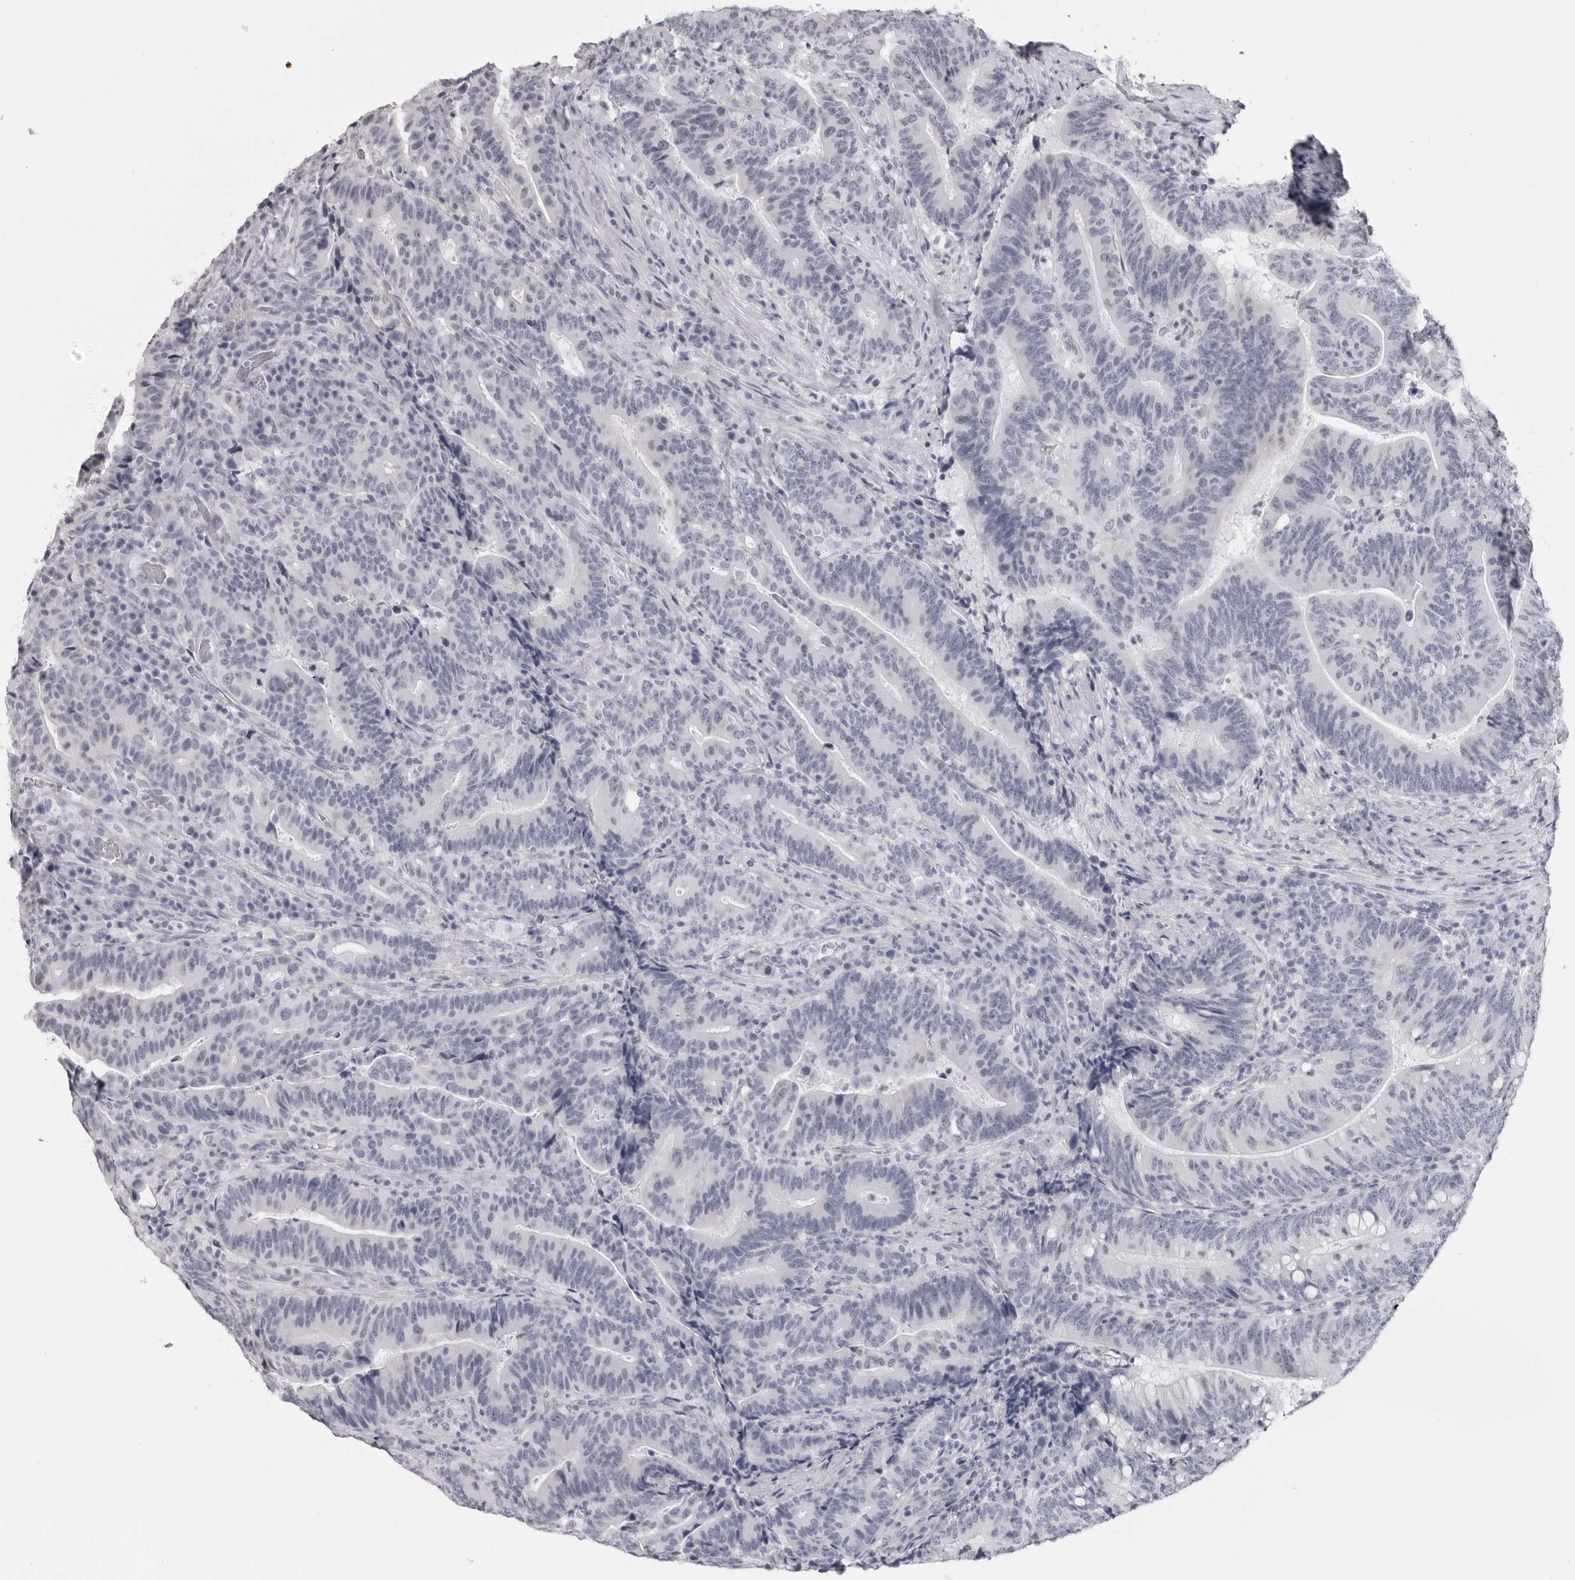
{"staining": {"intensity": "negative", "quantity": "none", "location": "none"}, "tissue": "colorectal cancer", "cell_type": "Tumor cells", "image_type": "cancer", "snomed": [{"axis": "morphology", "description": "Adenocarcinoma, NOS"}, {"axis": "topography", "description": "Colon"}], "caption": "There is no significant expression in tumor cells of colorectal cancer. Nuclei are stained in blue.", "gene": "DNALI1", "patient": {"sex": "female", "age": 66}}